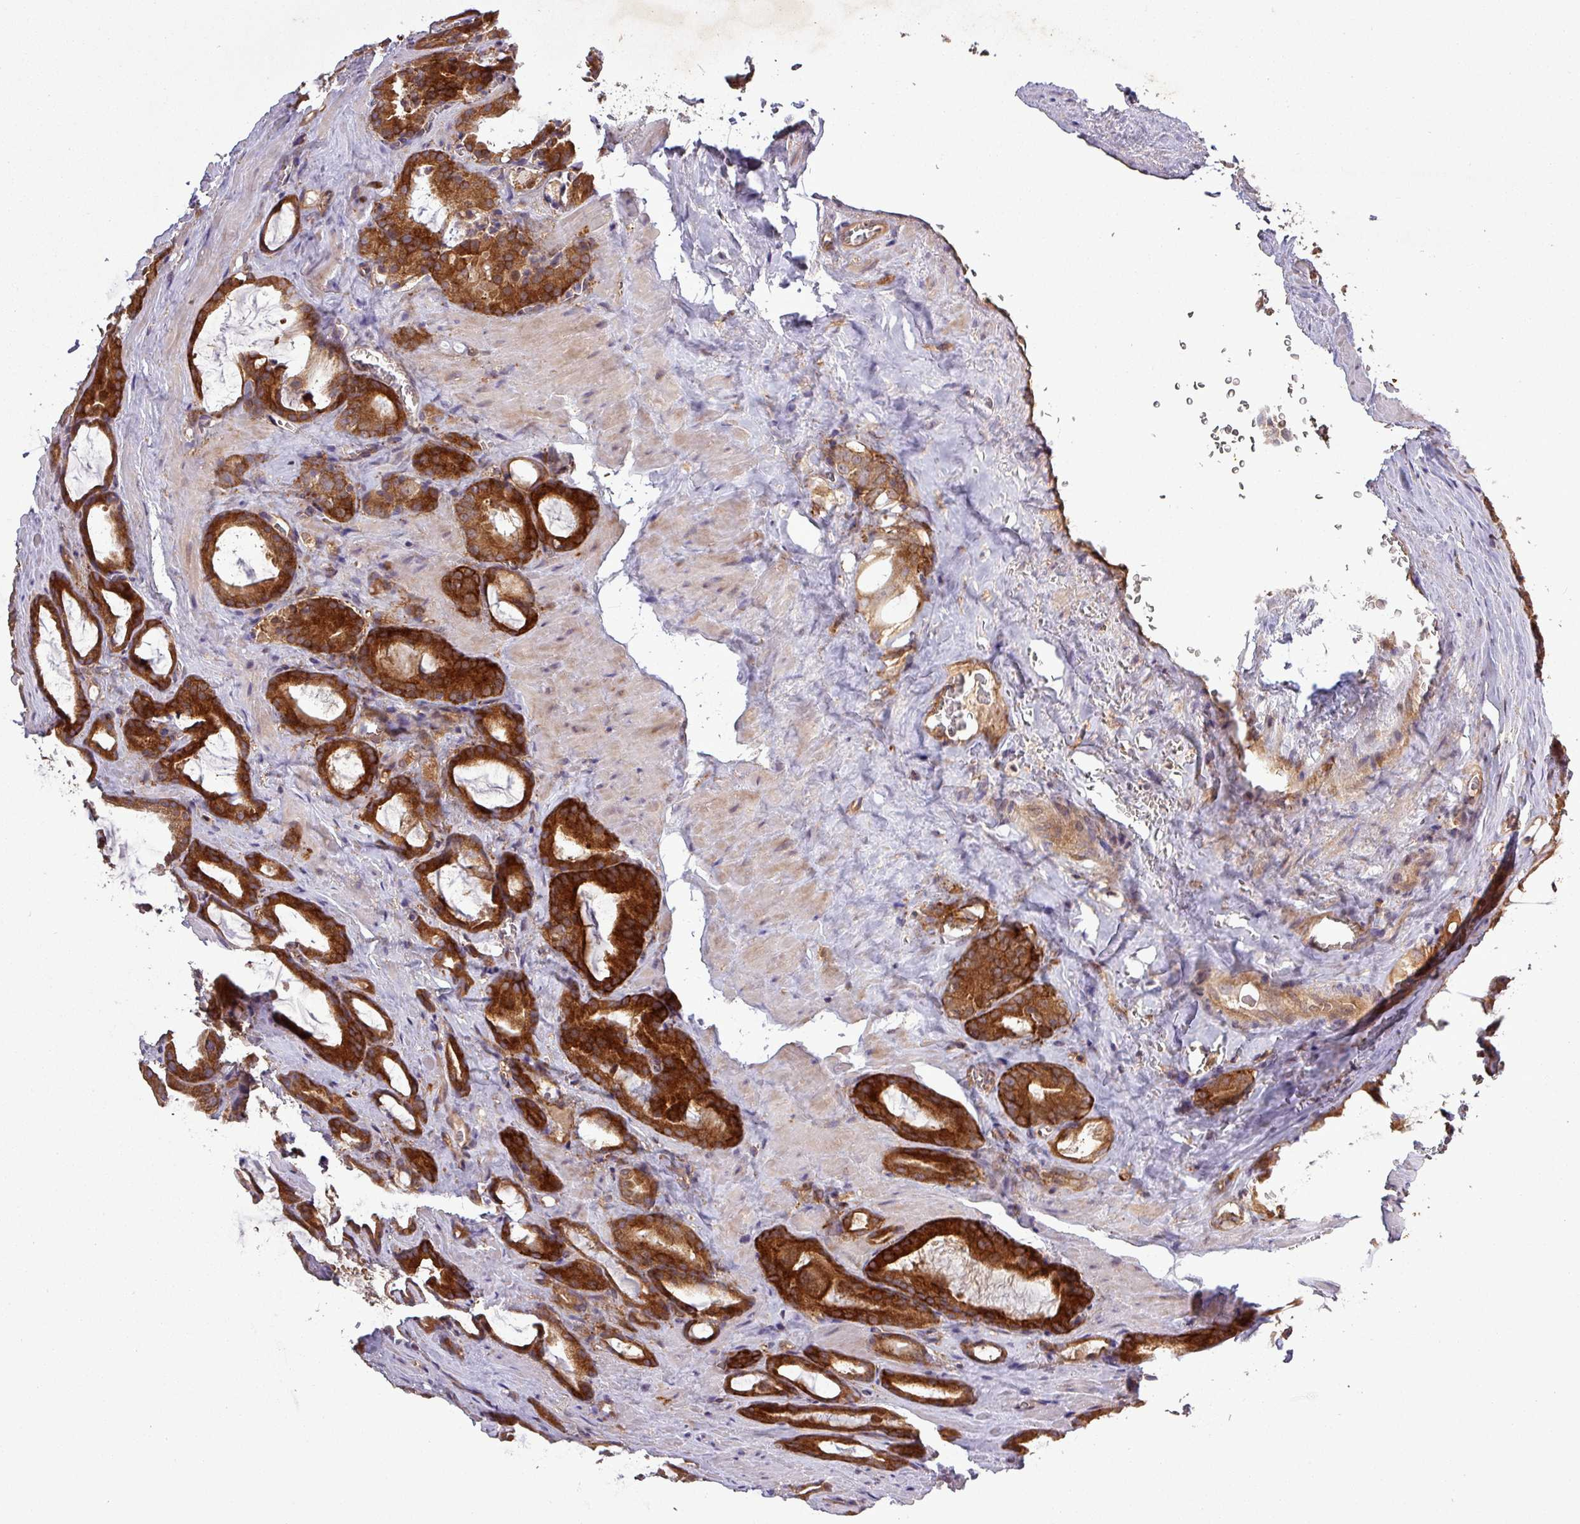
{"staining": {"intensity": "strong", "quantity": ">75%", "location": "cytoplasmic/membranous"}, "tissue": "prostate cancer", "cell_type": "Tumor cells", "image_type": "cancer", "snomed": [{"axis": "morphology", "description": "Adenocarcinoma, High grade"}, {"axis": "topography", "description": "Prostate"}], "caption": "Immunohistochemistry (IHC) histopathology image of human prostate high-grade adenocarcinoma stained for a protein (brown), which shows high levels of strong cytoplasmic/membranous positivity in approximately >75% of tumor cells.", "gene": "SIRPB2", "patient": {"sex": "male", "age": 72}}